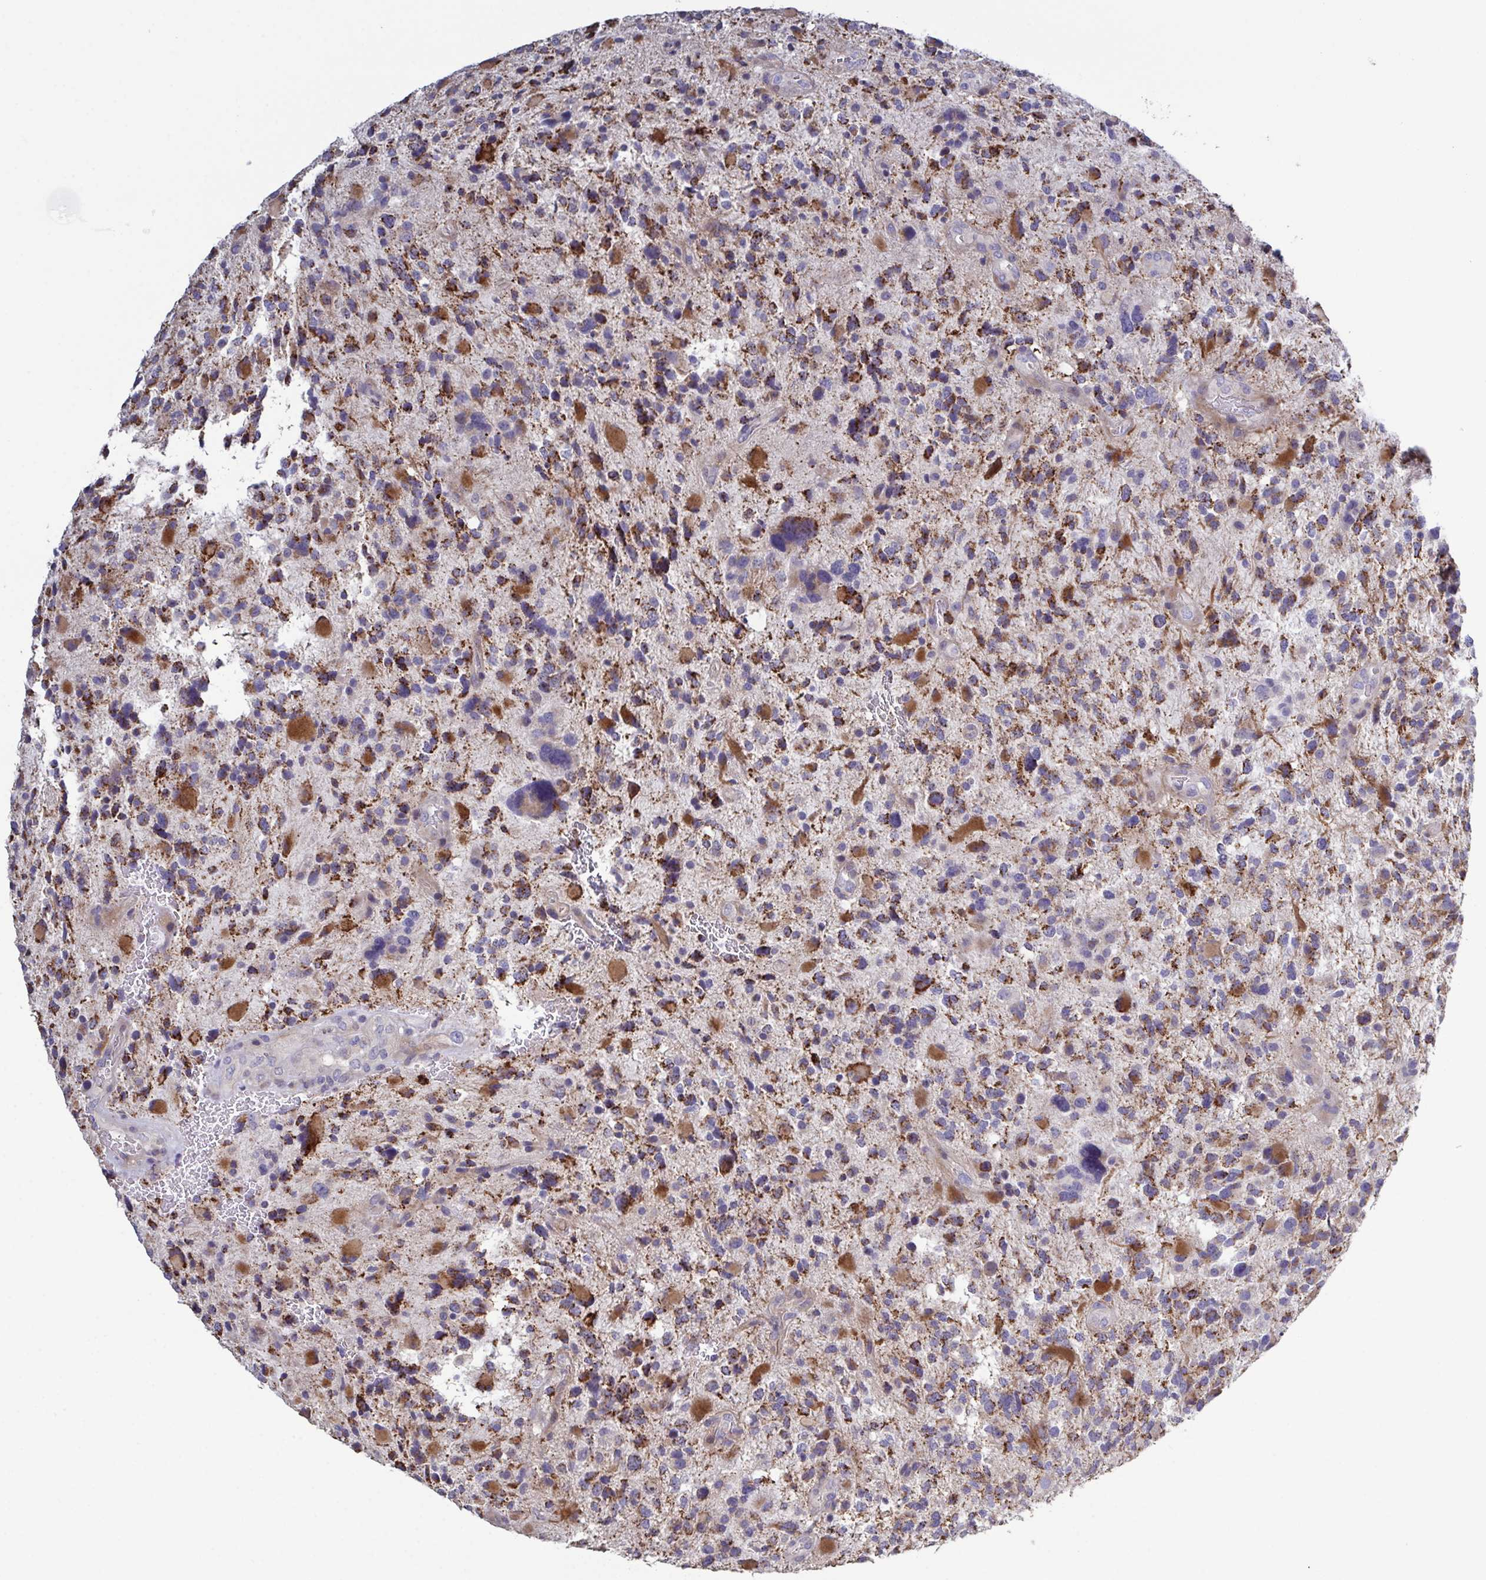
{"staining": {"intensity": "moderate", "quantity": ">75%", "location": "cytoplasmic/membranous"}, "tissue": "glioma", "cell_type": "Tumor cells", "image_type": "cancer", "snomed": [{"axis": "morphology", "description": "Glioma, malignant, High grade"}, {"axis": "topography", "description": "Brain"}], "caption": "Tumor cells reveal medium levels of moderate cytoplasmic/membranous expression in approximately >75% of cells in human high-grade glioma (malignant). The staining was performed using DAB (3,3'-diaminobenzidine) to visualize the protein expression in brown, while the nuclei were stained in blue with hematoxylin (Magnification: 20x).", "gene": "GLDC", "patient": {"sex": "female", "age": 71}}